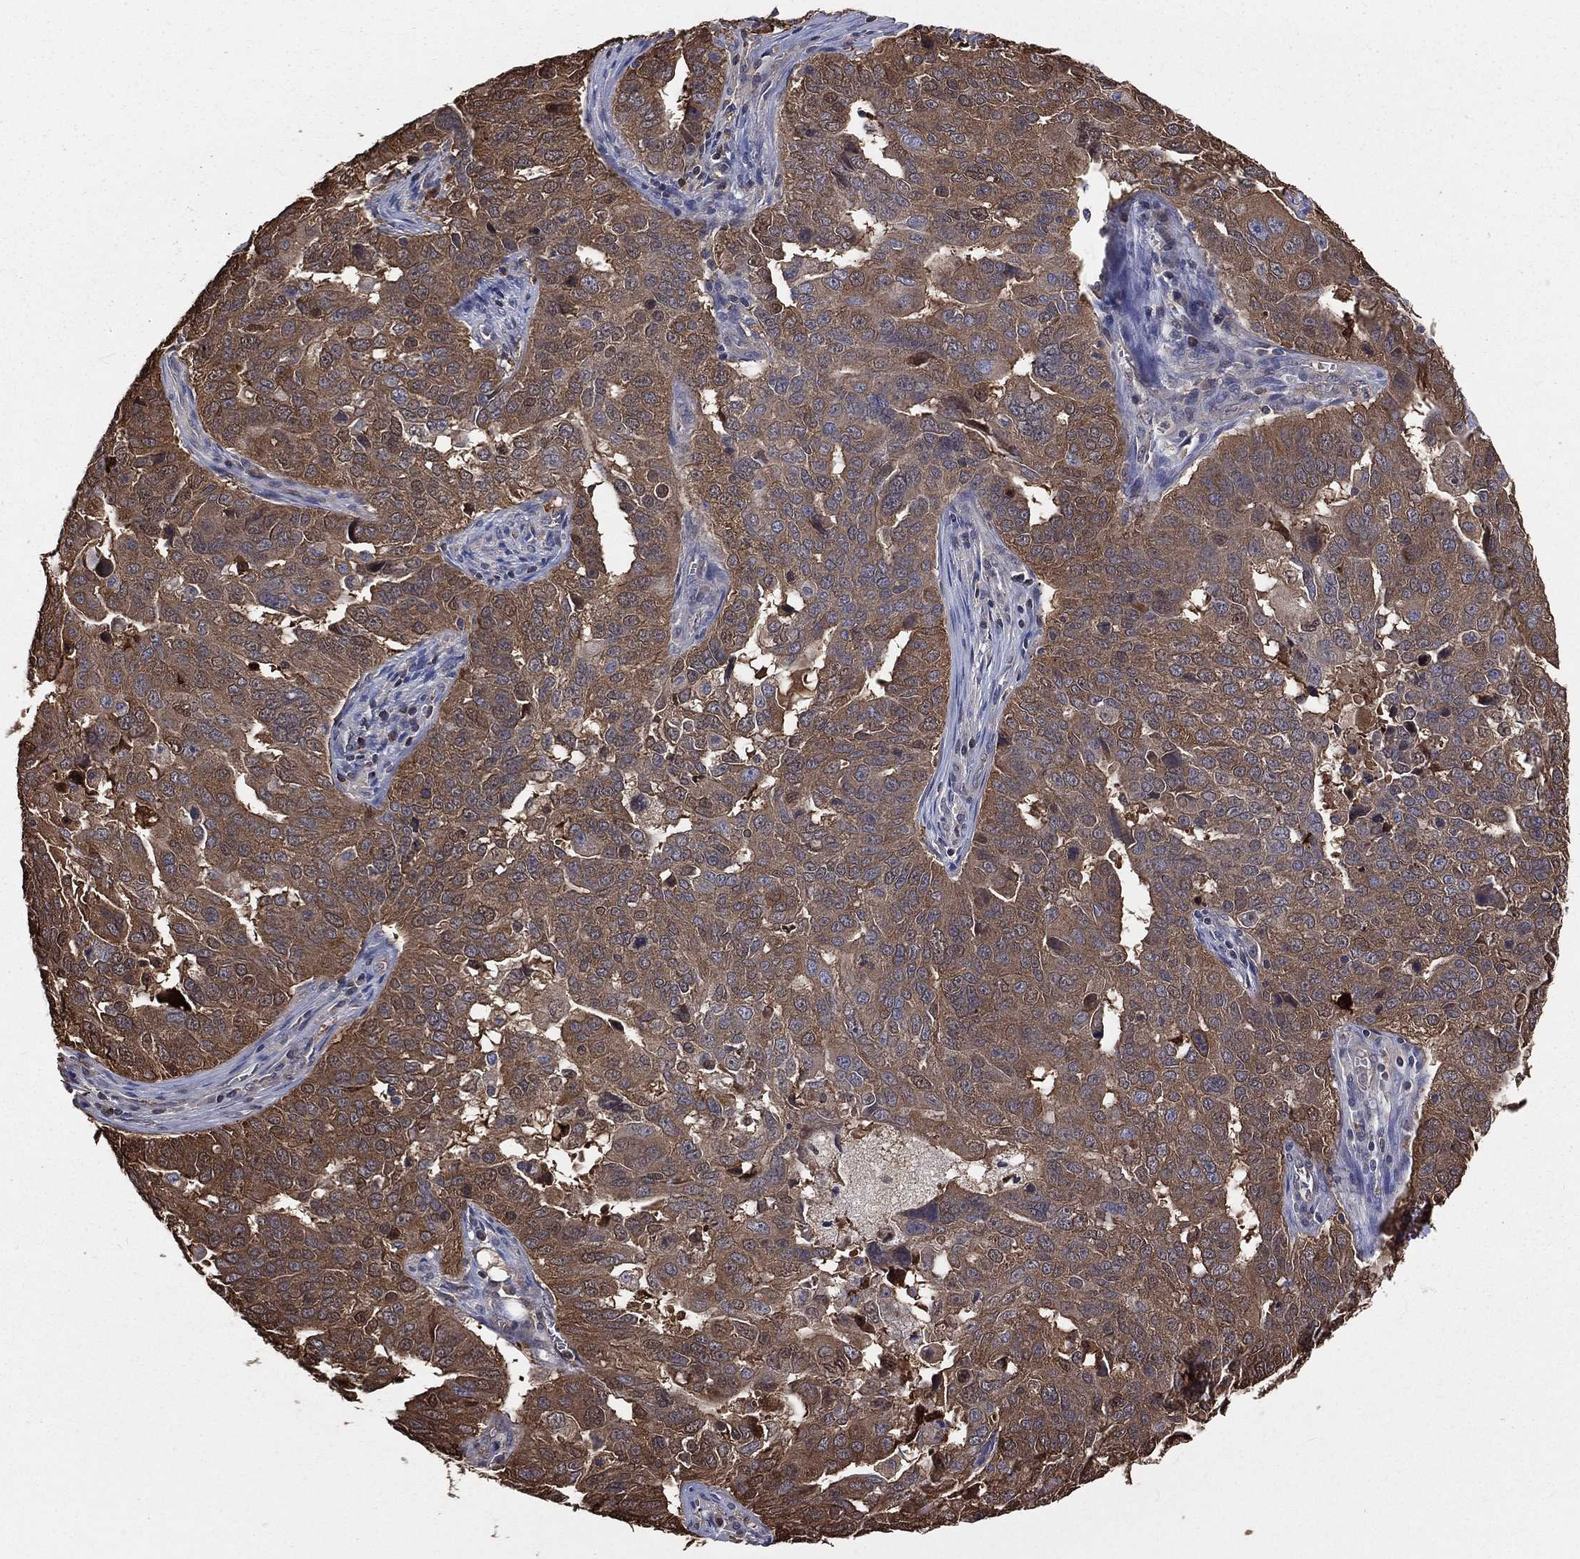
{"staining": {"intensity": "moderate", "quantity": ">75%", "location": "cytoplasmic/membranous"}, "tissue": "ovarian cancer", "cell_type": "Tumor cells", "image_type": "cancer", "snomed": [{"axis": "morphology", "description": "Carcinoma, endometroid"}, {"axis": "topography", "description": "Soft tissue"}, {"axis": "topography", "description": "Ovary"}], "caption": "Immunohistochemistry staining of endometroid carcinoma (ovarian), which exhibits medium levels of moderate cytoplasmic/membranous staining in approximately >75% of tumor cells indicating moderate cytoplasmic/membranous protein staining. The staining was performed using DAB (brown) for protein detection and nuclei were counterstained in hematoxylin (blue).", "gene": "TBC1D2", "patient": {"sex": "female", "age": 52}}